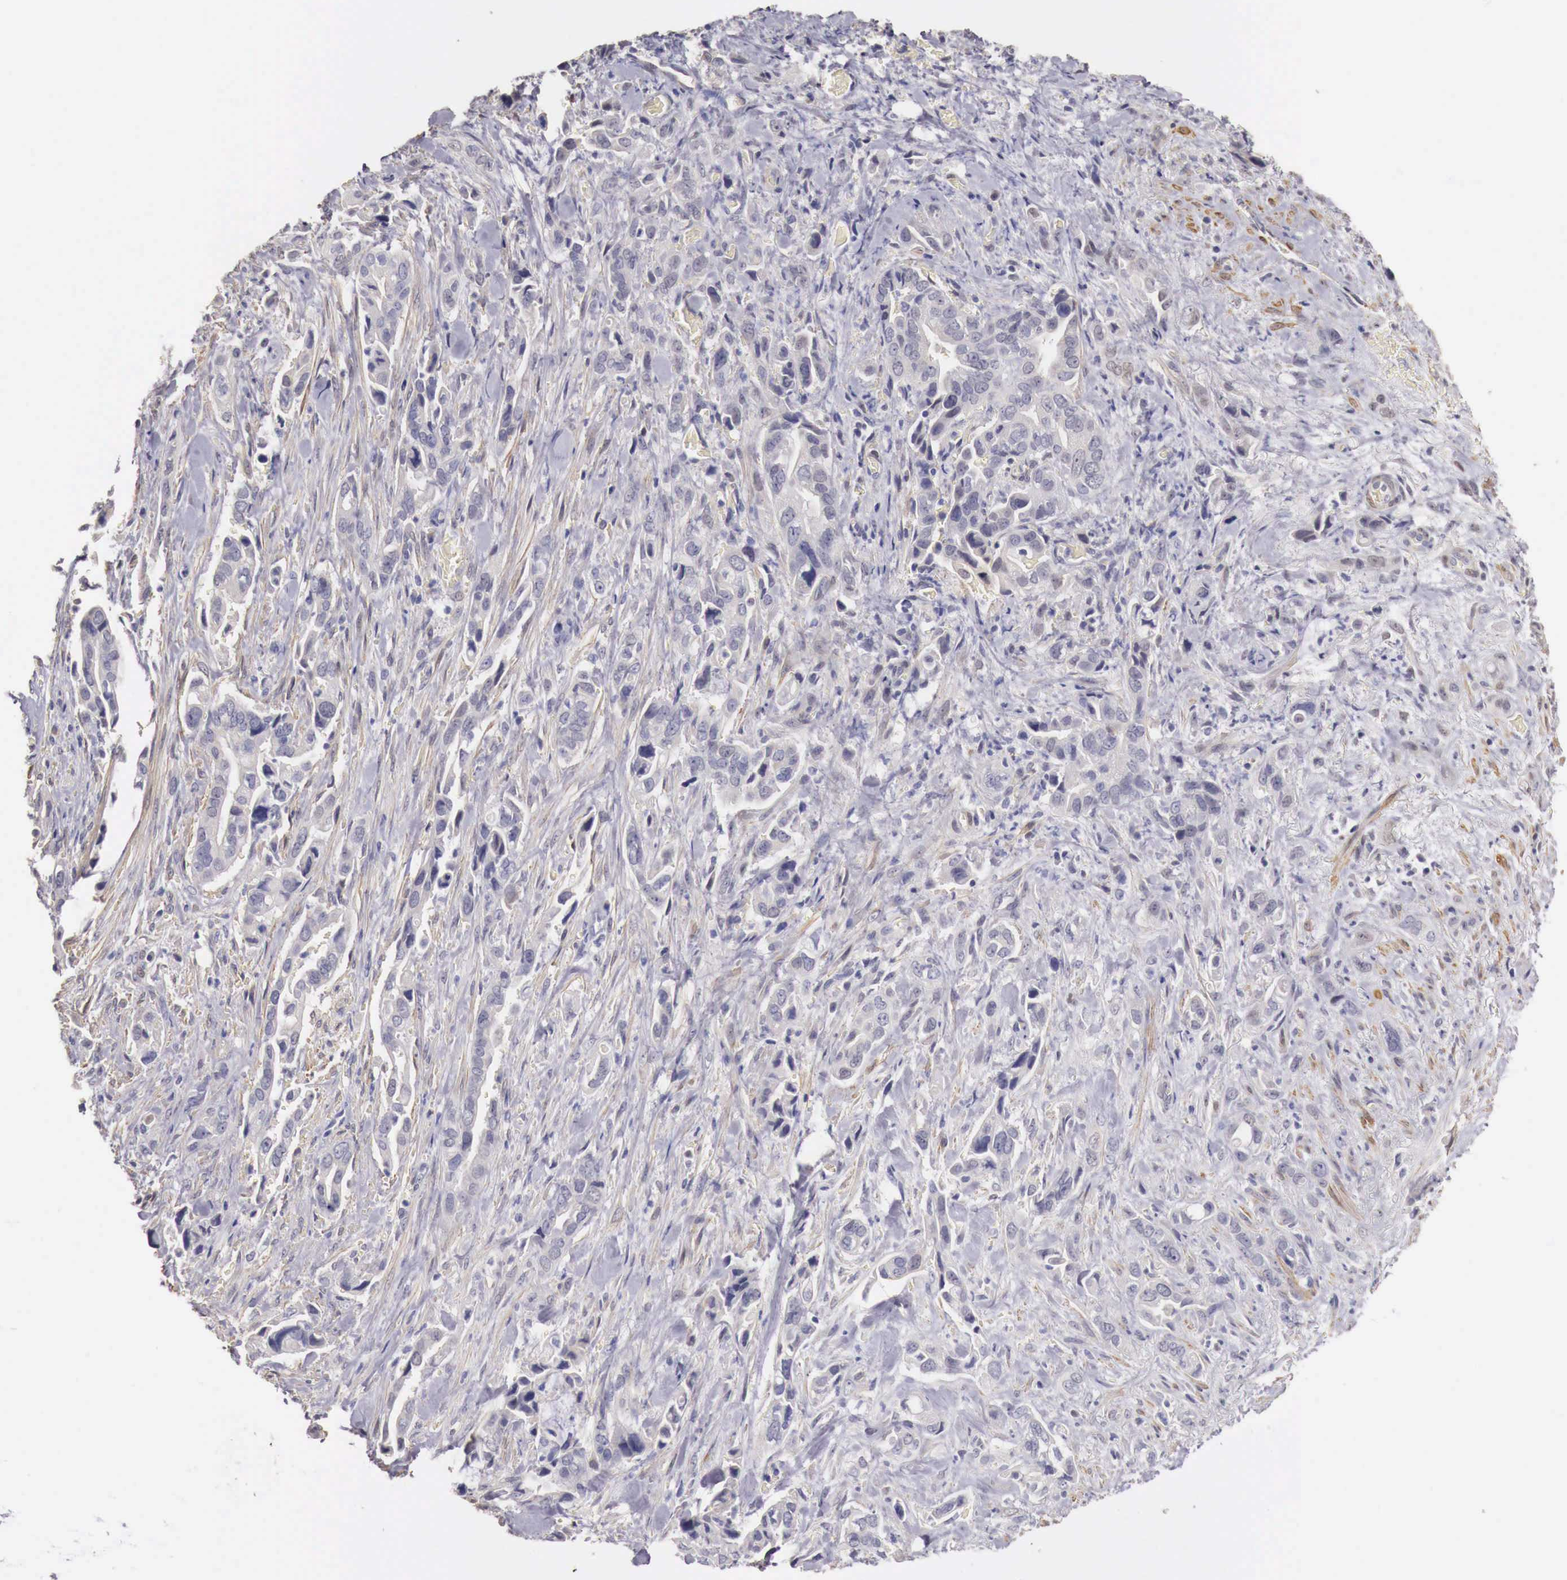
{"staining": {"intensity": "negative", "quantity": "none", "location": "none"}, "tissue": "pancreatic cancer", "cell_type": "Tumor cells", "image_type": "cancer", "snomed": [{"axis": "morphology", "description": "Adenocarcinoma, NOS"}, {"axis": "topography", "description": "Pancreas"}], "caption": "Immunohistochemistry micrograph of pancreatic cancer (adenocarcinoma) stained for a protein (brown), which demonstrates no positivity in tumor cells. The staining is performed using DAB (3,3'-diaminobenzidine) brown chromogen with nuclei counter-stained in using hematoxylin.", "gene": "ENOX2", "patient": {"sex": "male", "age": 69}}